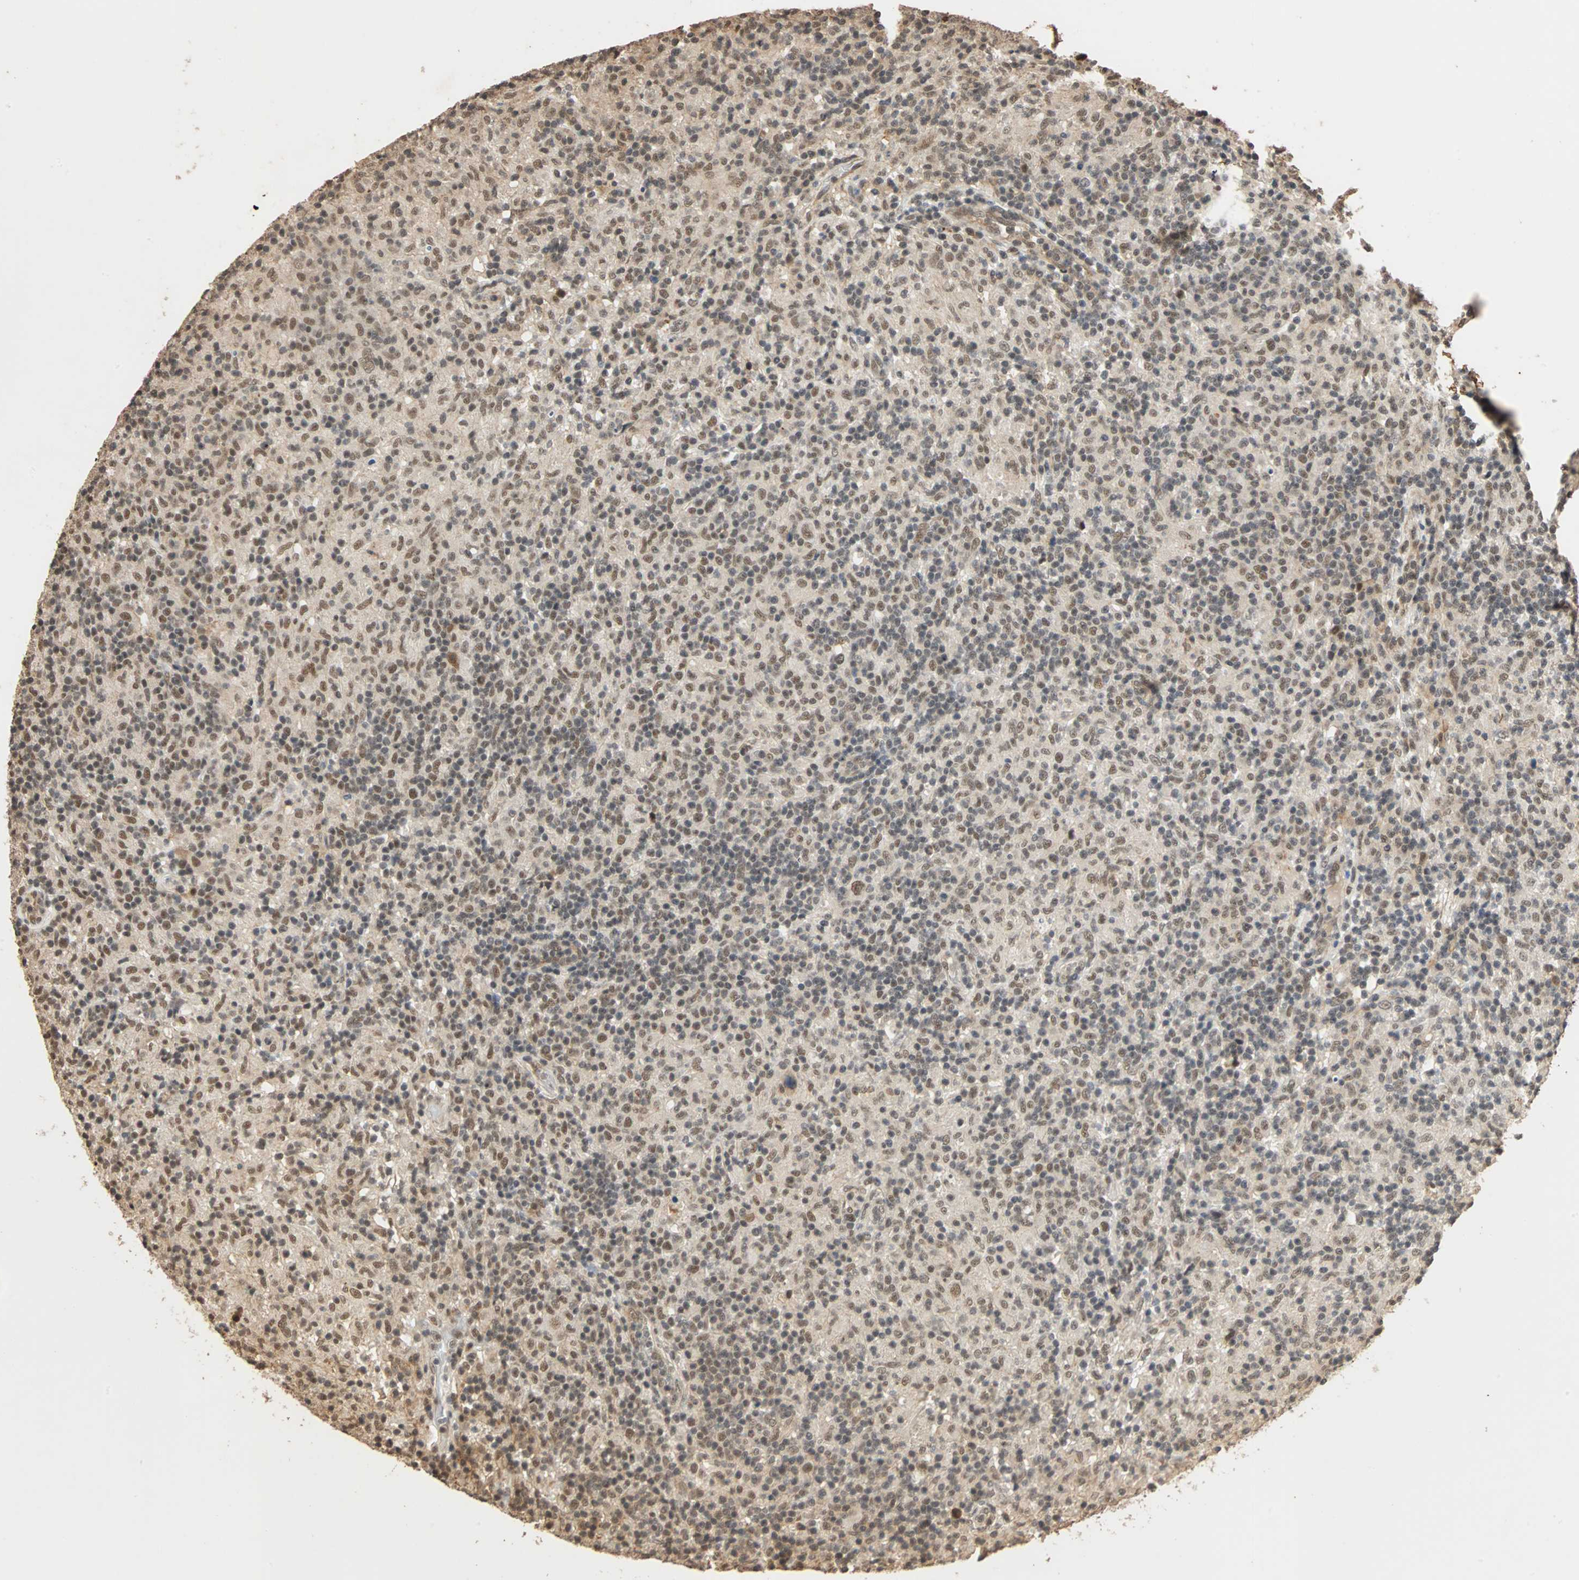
{"staining": {"intensity": "moderate", "quantity": ">75%", "location": "nuclear"}, "tissue": "lymphoma", "cell_type": "Tumor cells", "image_type": "cancer", "snomed": [{"axis": "morphology", "description": "Hodgkin's disease, NOS"}, {"axis": "topography", "description": "Lymph node"}], "caption": "Protein expression analysis of lymphoma demonstrates moderate nuclear expression in about >75% of tumor cells.", "gene": "CDC5L", "patient": {"sex": "male", "age": 70}}